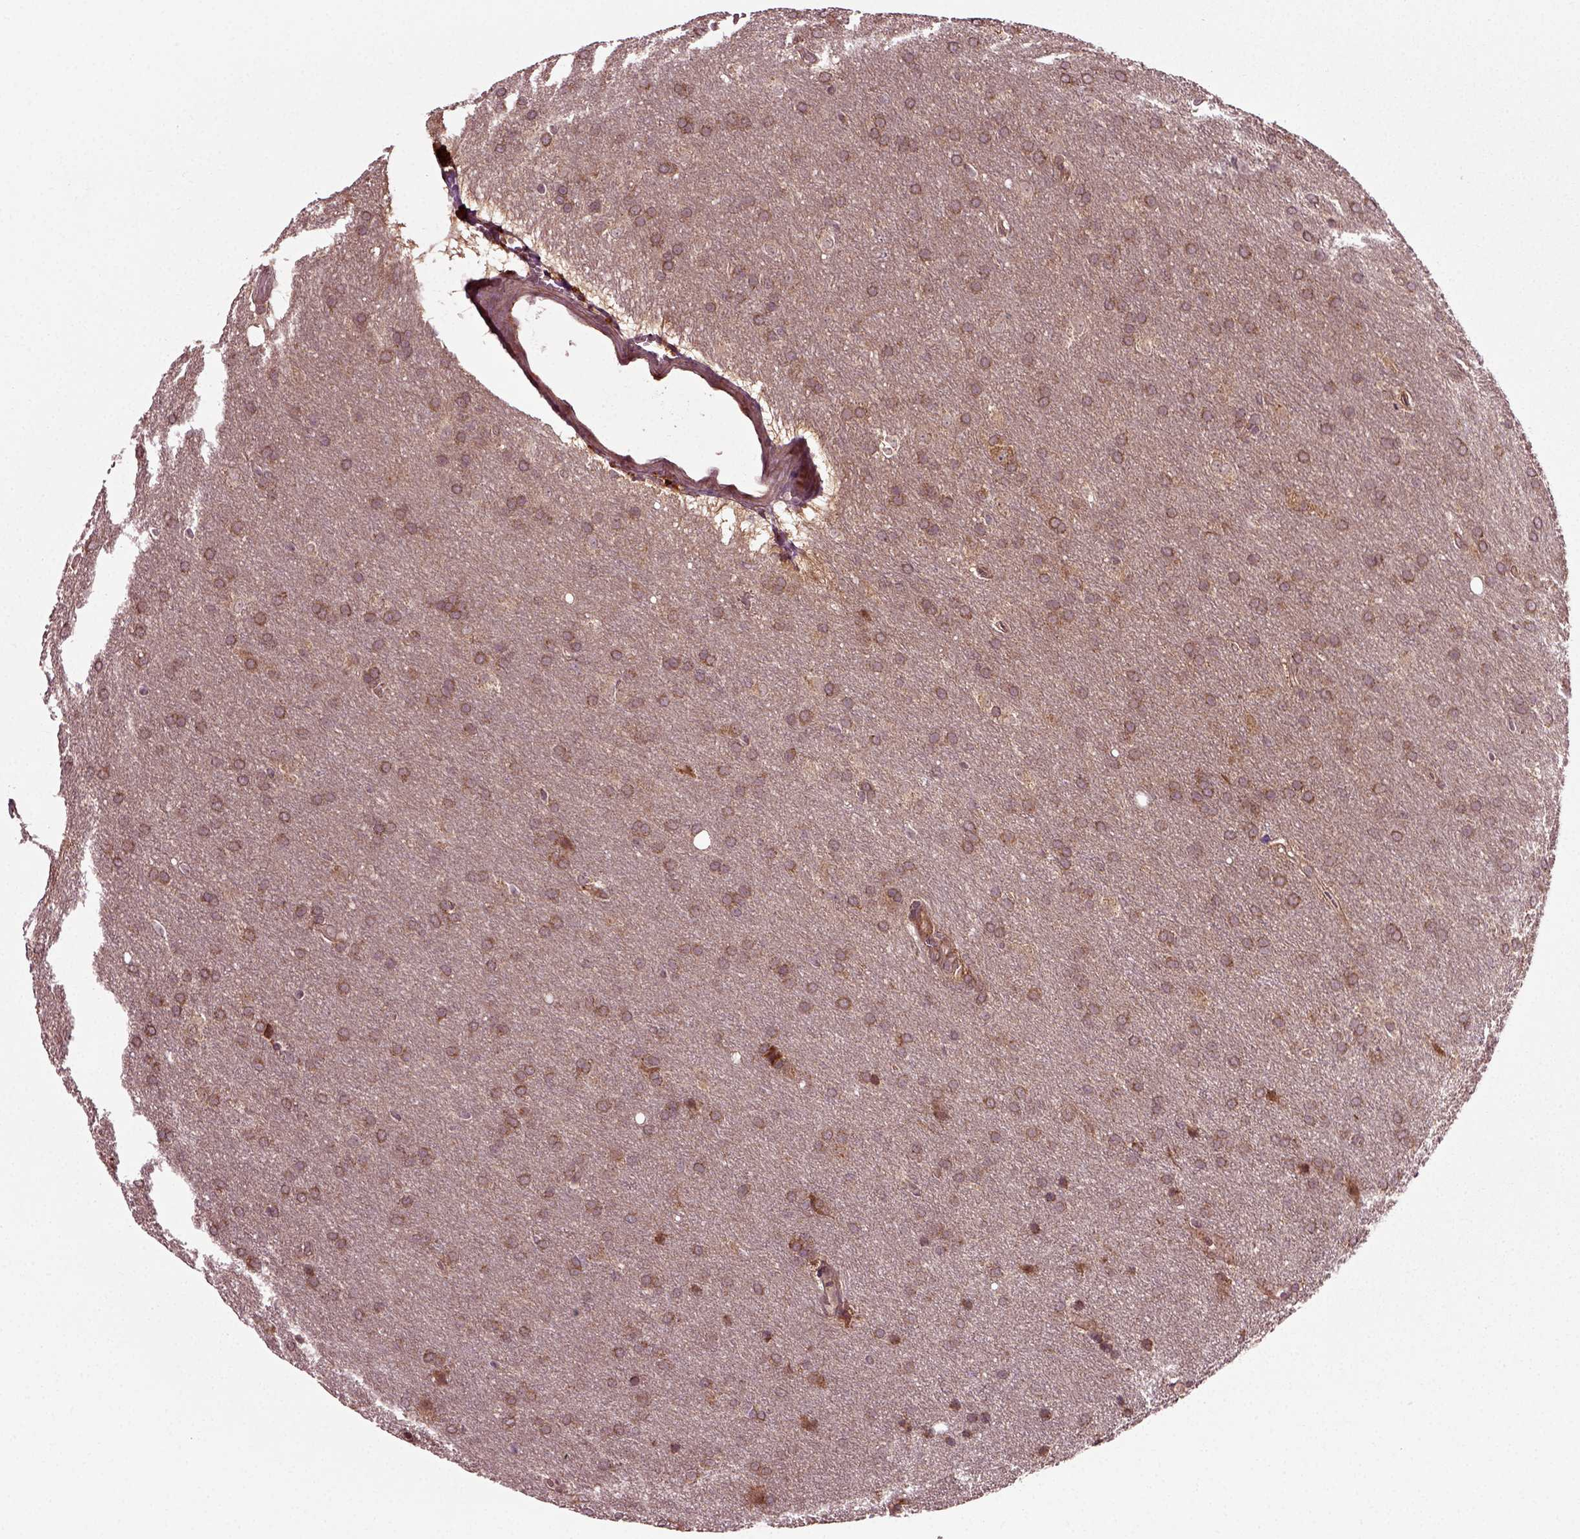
{"staining": {"intensity": "moderate", "quantity": ">75%", "location": "cytoplasmic/membranous"}, "tissue": "glioma", "cell_type": "Tumor cells", "image_type": "cancer", "snomed": [{"axis": "morphology", "description": "Glioma, malignant, Low grade"}, {"axis": "topography", "description": "Brain"}], "caption": "Human malignant glioma (low-grade) stained with a protein marker reveals moderate staining in tumor cells.", "gene": "PLCD3", "patient": {"sex": "female", "age": 32}}